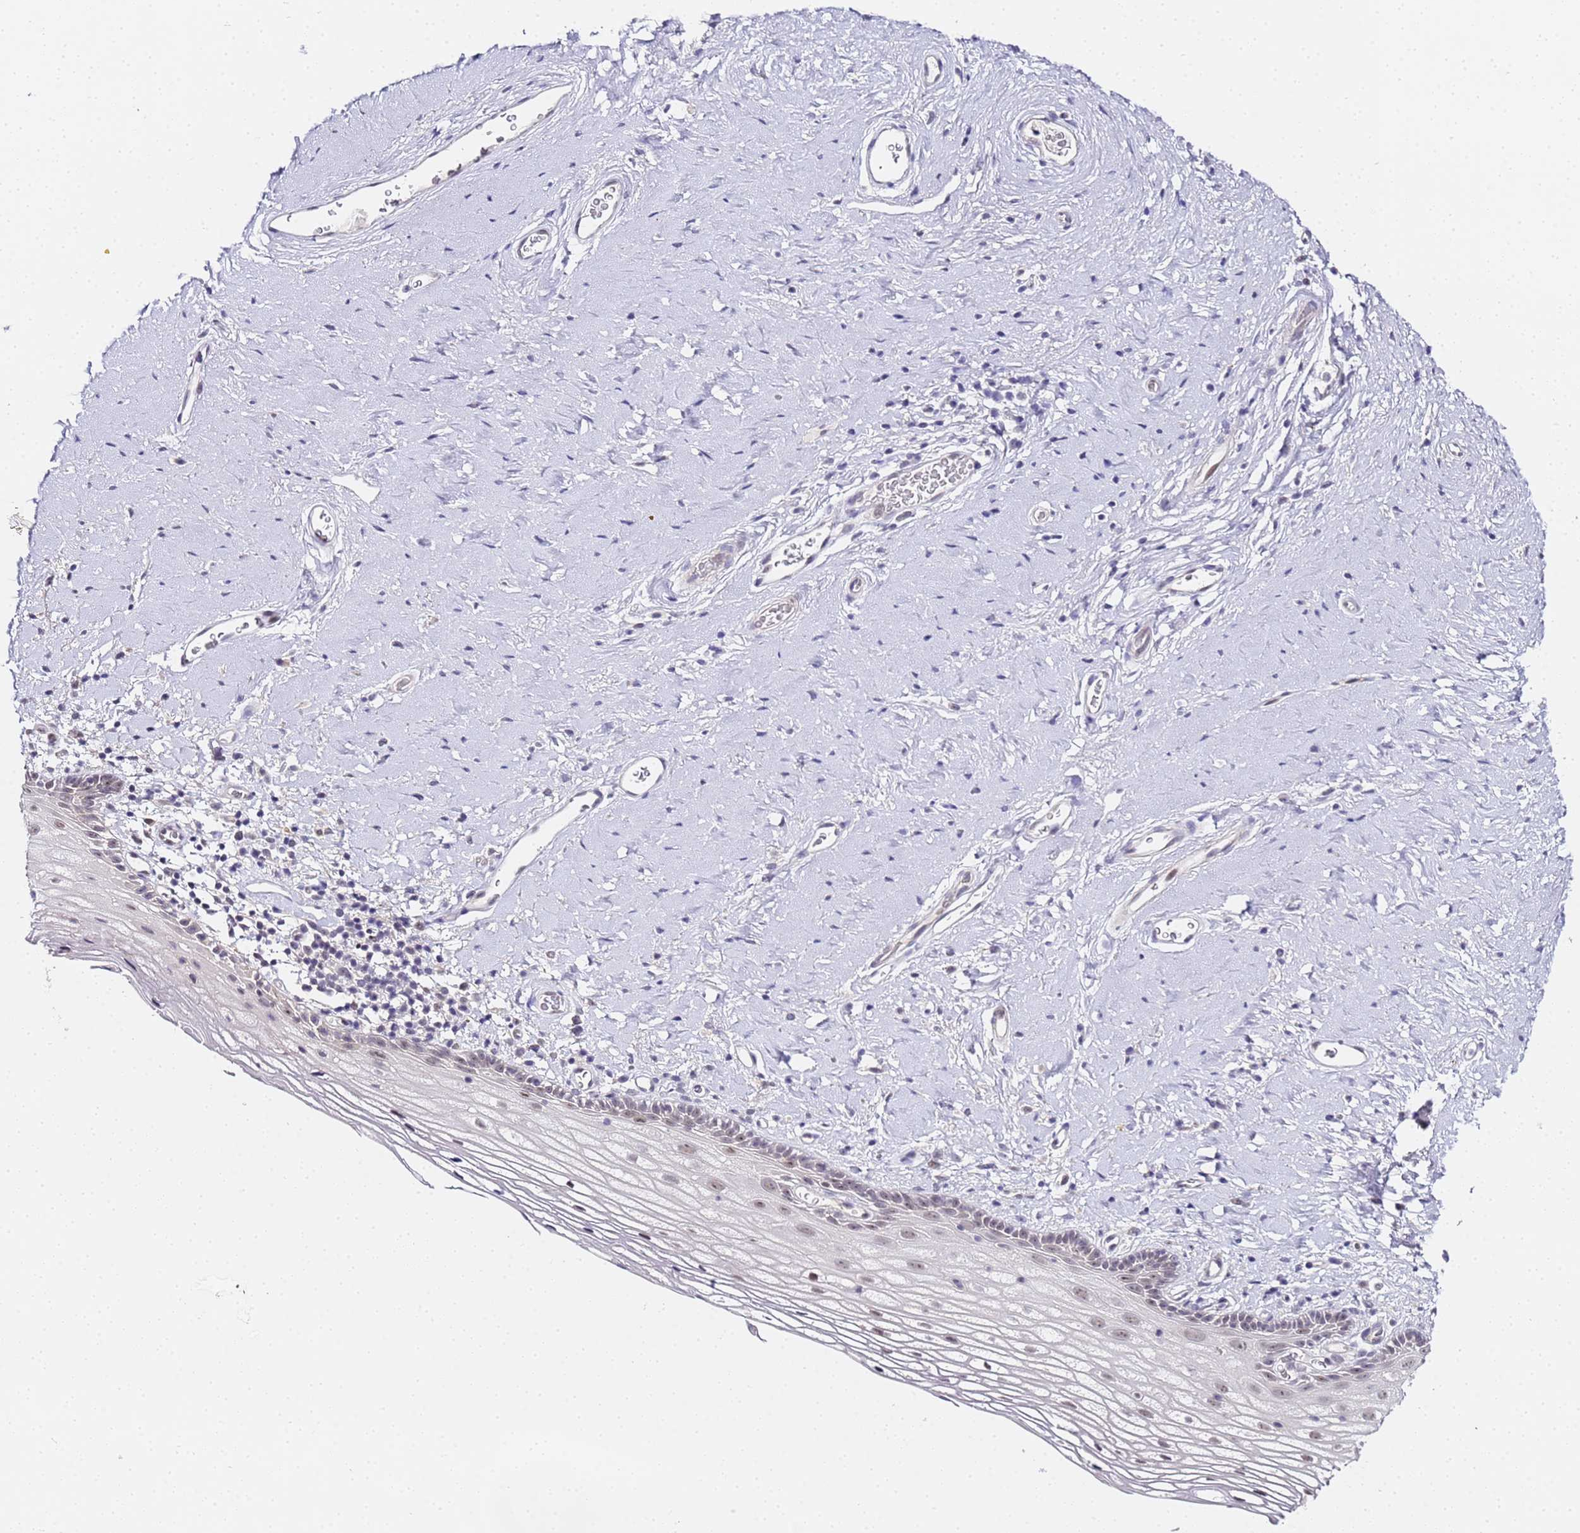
{"staining": {"intensity": "moderate", "quantity": "<25%", "location": "nuclear"}, "tissue": "vagina", "cell_type": "Squamous epithelial cells", "image_type": "normal", "snomed": [{"axis": "morphology", "description": "Normal tissue, NOS"}, {"axis": "morphology", "description": "Adenocarcinoma, NOS"}, {"axis": "topography", "description": "Rectum"}, {"axis": "topography", "description": "Vagina"}], "caption": "IHC of benign vagina demonstrates low levels of moderate nuclear staining in approximately <25% of squamous epithelial cells.", "gene": "LSM3", "patient": {"sex": "female", "age": 71}}